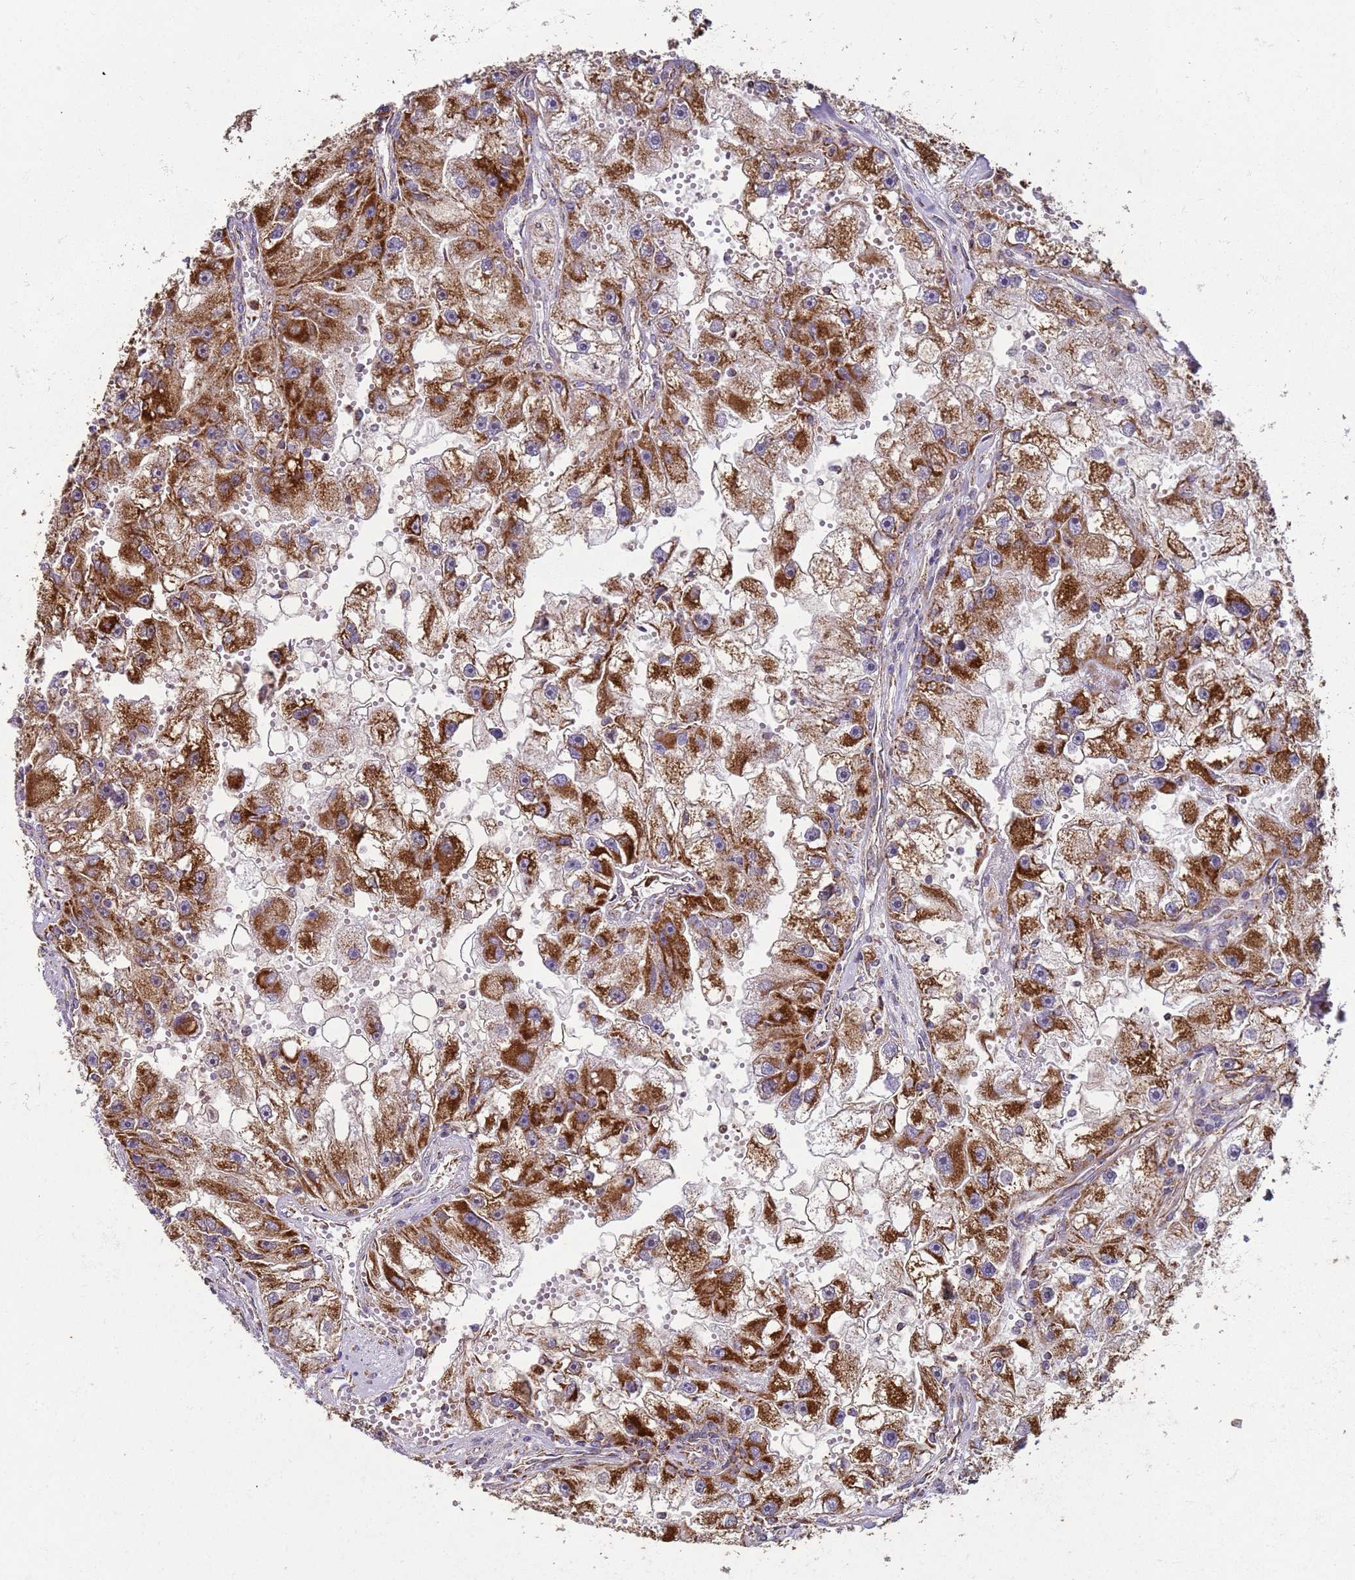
{"staining": {"intensity": "strong", "quantity": ">75%", "location": "cytoplasmic/membranous"}, "tissue": "renal cancer", "cell_type": "Tumor cells", "image_type": "cancer", "snomed": [{"axis": "morphology", "description": "Adenocarcinoma, NOS"}, {"axis": "topography", "description": "Kidney"}], "caption": "Approximately >75% of tumor cells in renal adenocarcinoma demonstrate strong cytoplasmic/membranous protein expression as visualized by brown immunohistochemical staining.", "gene": "FBXO33", "patient": {"sex": "male", "age": 63}}